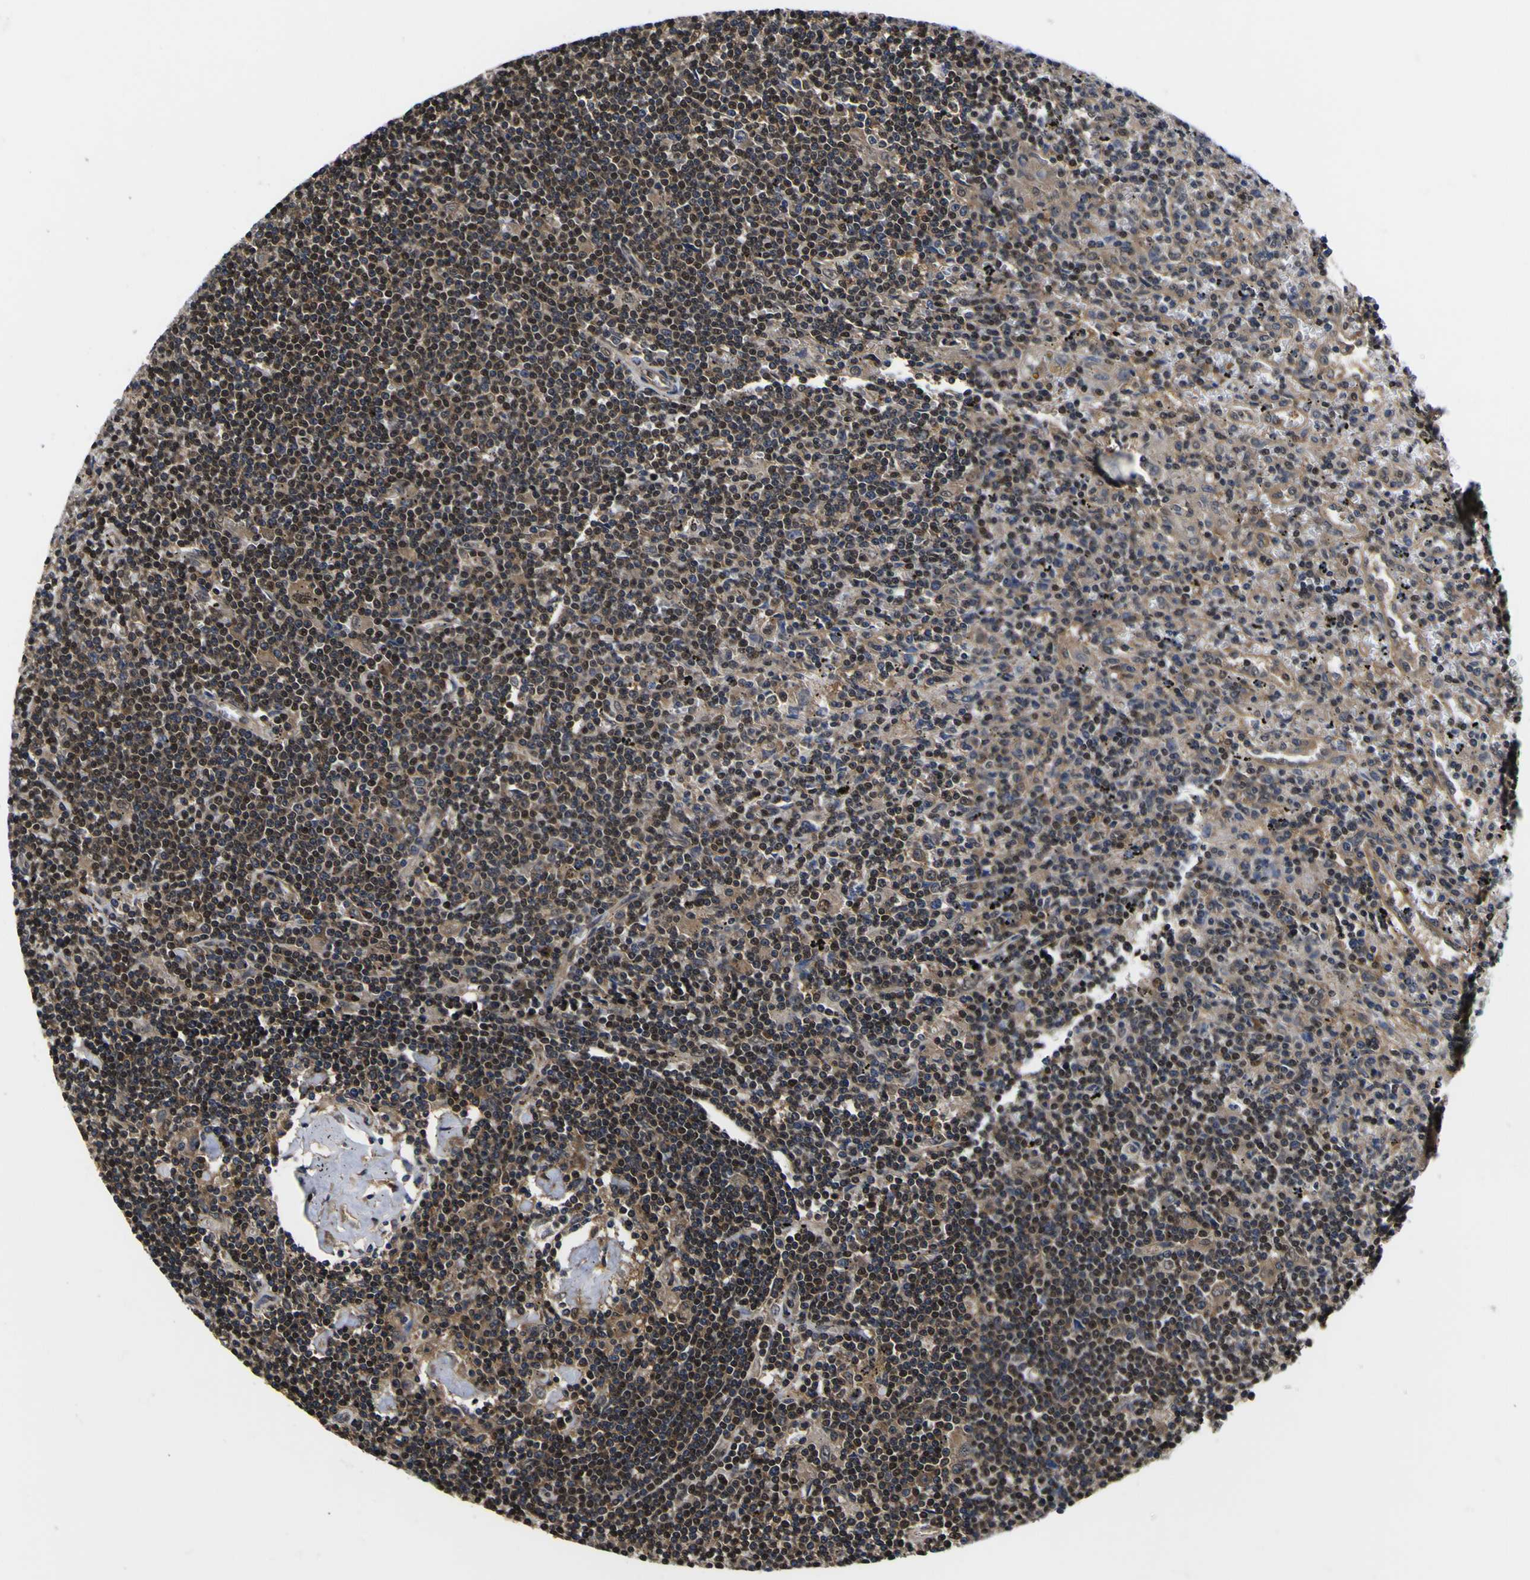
{"staining": {"intensity": "moderate", "quantity": "25%-75%", "location": "cytoplasmic/membranous,nuclear"}, "tissue": "lymphoma", "cell_type": "Tumor cells", "image_type": "cancer", "snomed": [{"axis": "morphology", "description": "Malignant lymphoma, non-Hodgkin's type, Low grade"}, {"axis": "topography", "description": "Spleen"}], "caption": "An immunohistochemistry (IHC) micrograph of tumor tissue is shown. Protein staining in brown highlights moderate cytoplasmic/membranous and nuclear positivity in lymphoma within tumor cells.", "gene": "FAM110B", "patient": {"sex": "male", "age": 76}}